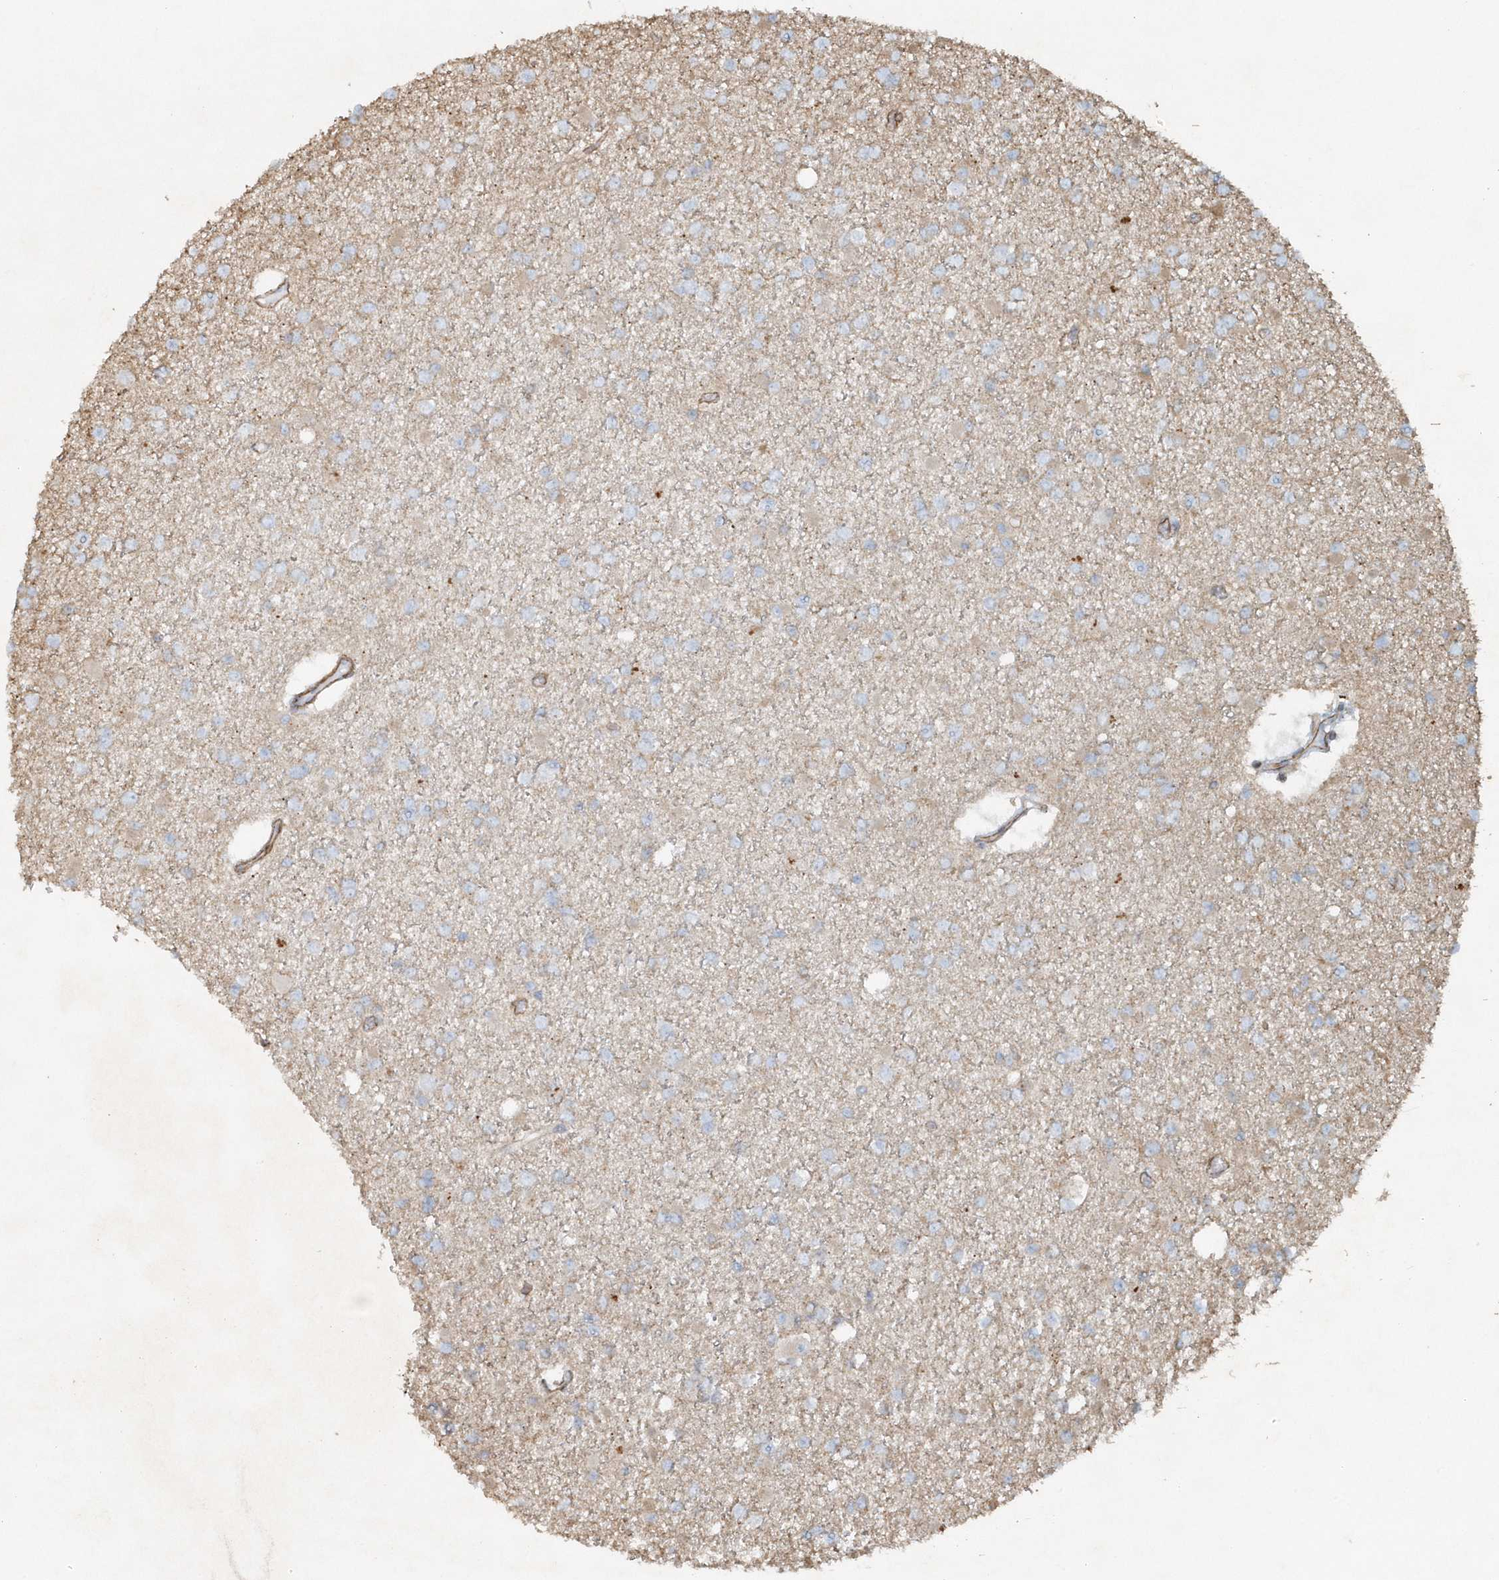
{"staining": {"intensity": "weak", "quantity": "<25%", "location": "cytoplasmic/membranous"}, "tissue": "glioma", "cell_type": "Tumor cells", "image_type": "cancer", "snomed": [{"axis": "morphology", "description": "Glioma, malignant, Low grade"}, {"axis": "topography", "description": "Brain"}], "caption": "A micrograph of human glioma is negative for staining in tumor cells.", "gene": "MMUT", "patient": {"sex": "female", "age": 22}}